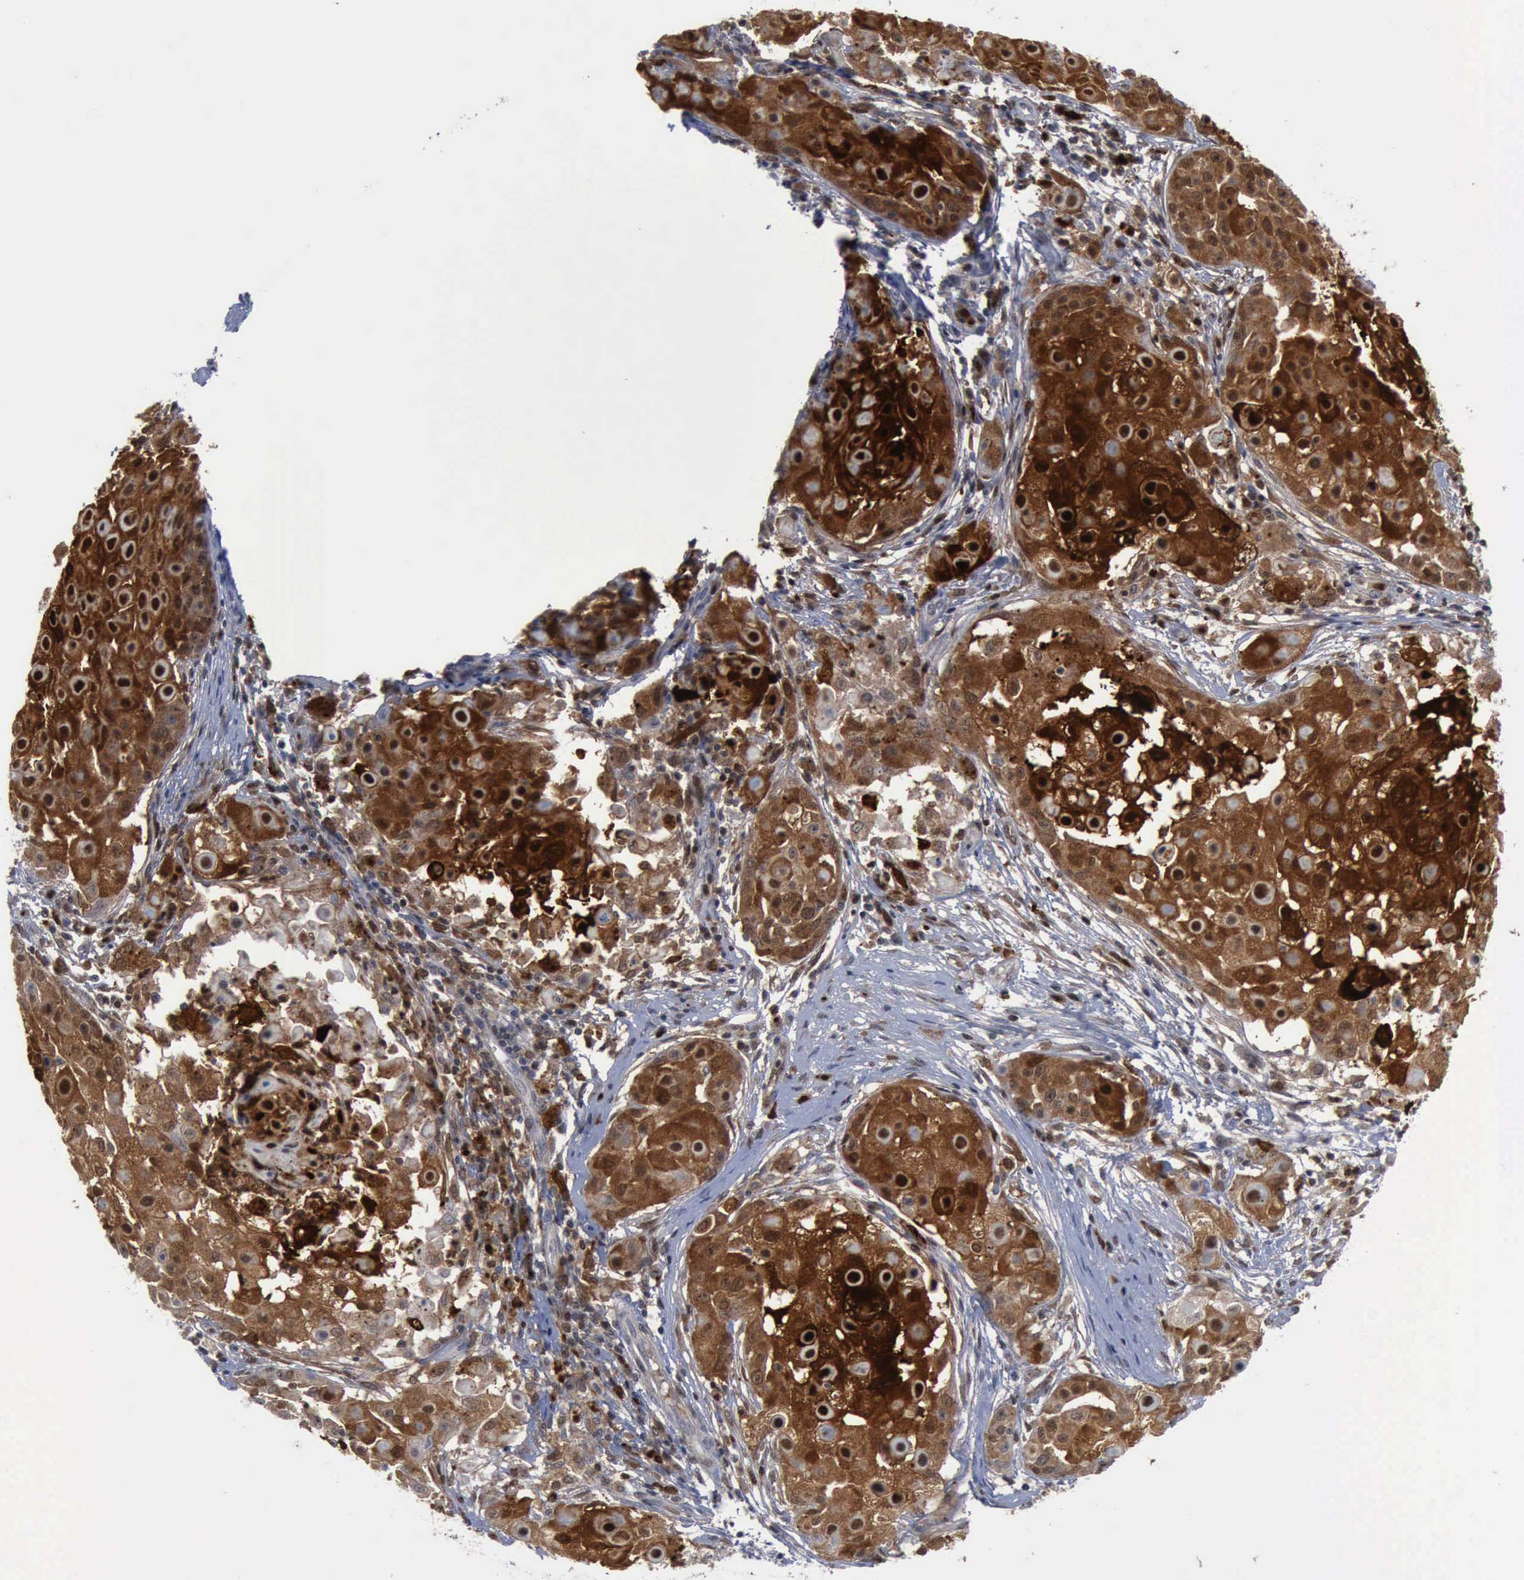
{"staining": {"intensity": "strong", "quantity": ">75%", "location": "cytoplasmic/membranous"}, "tissue": "skin cancer", "cell_type": "Tumor cells", "image_type": "cancer", "snomed": [{"axis": "morphology", "description": "Squamous cell carcinoma, NOS"}, {"axis": "topography", "description": "Skin"}], "caption": "Strong cytoplasmic/membranous staining for a protein is identified in approximately >75% of tumor cells of skin cancer using IHC.", "gene": "CSTA", "patient": {"sex": "female", "age": 57}}